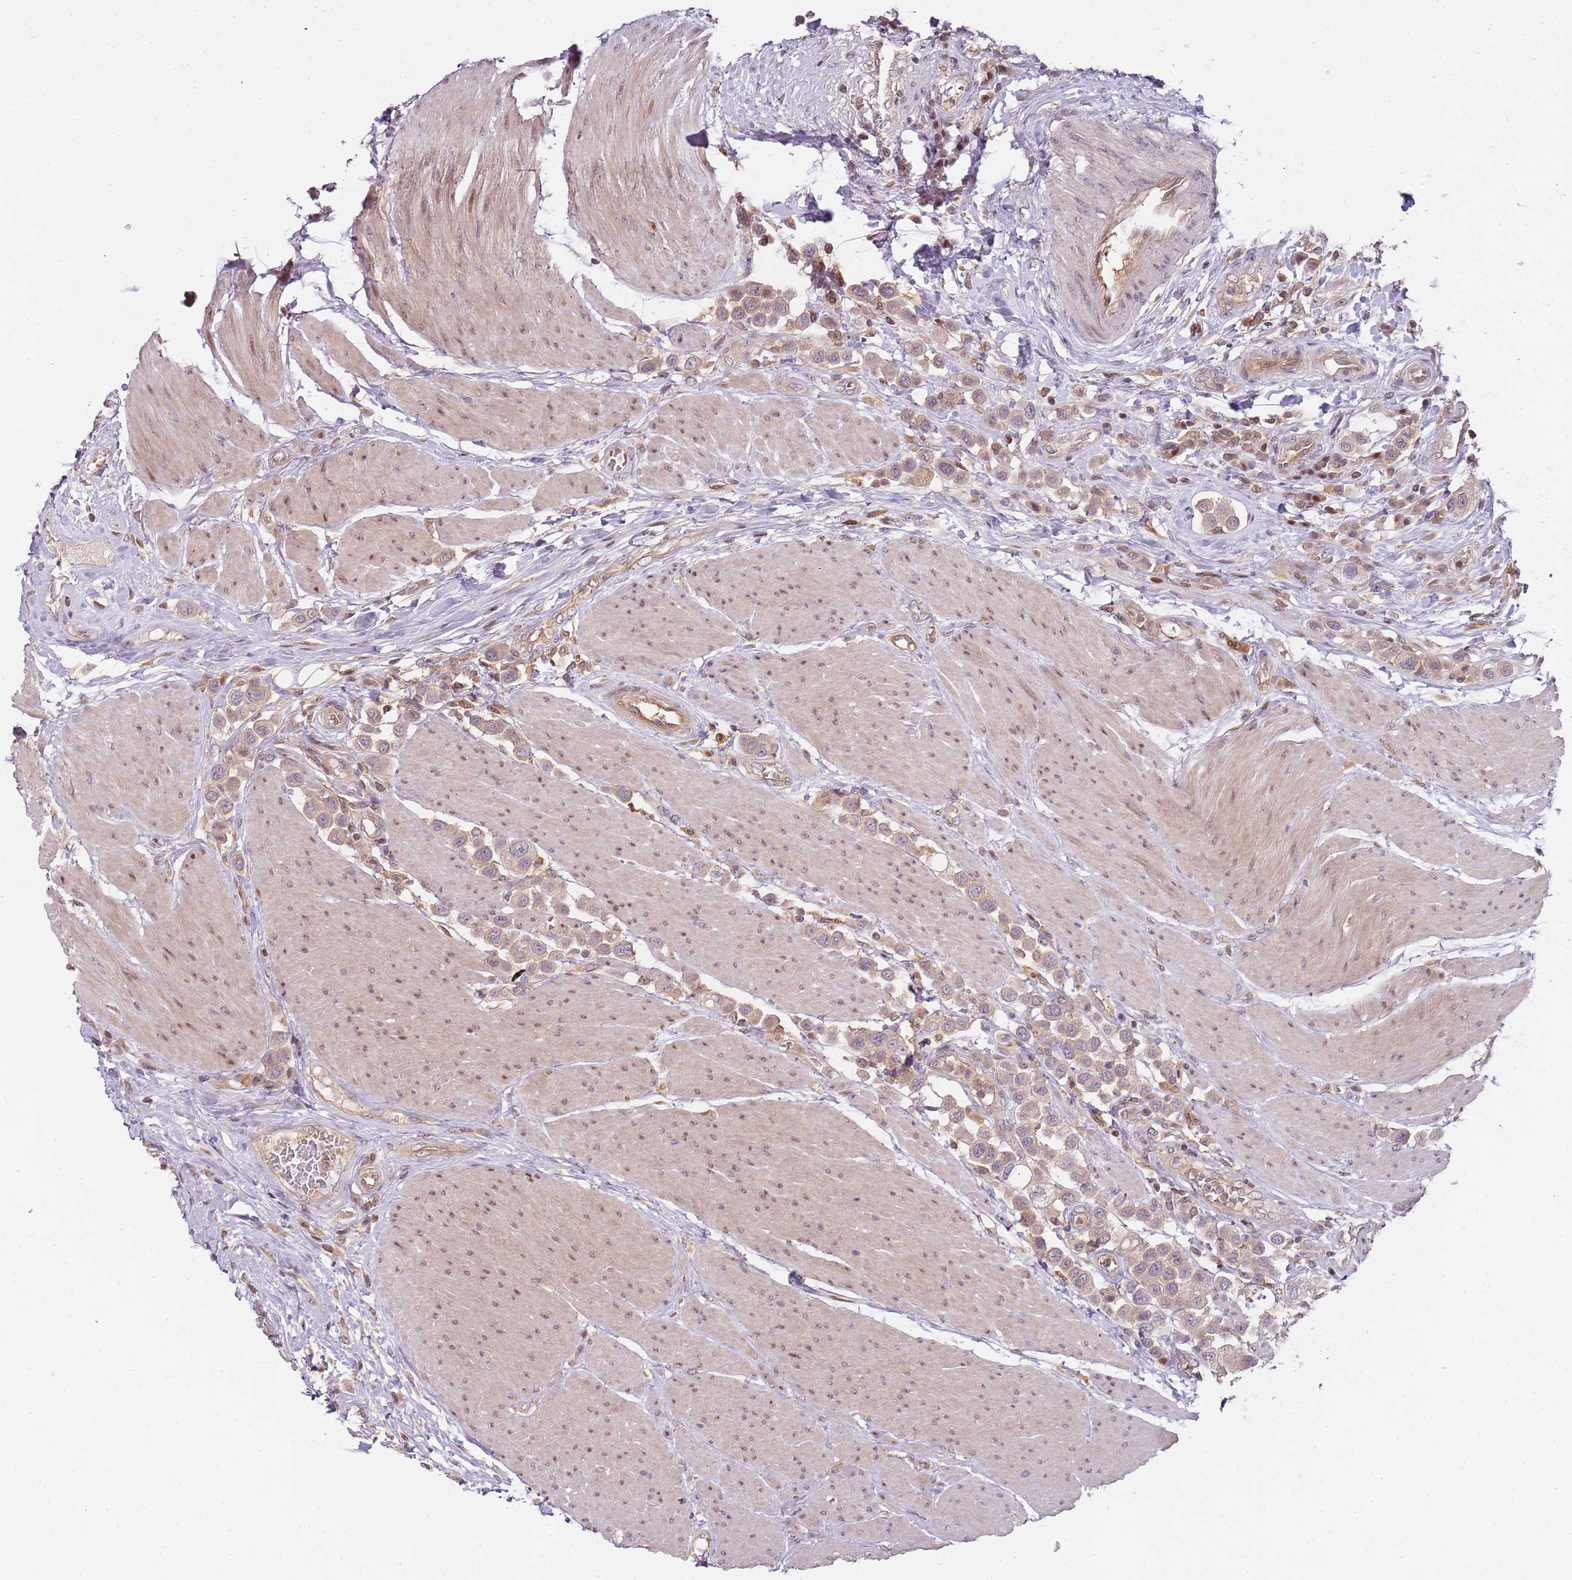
{"staining": {"intensity": "weak", "quantity": ">75%", "location": "cytoplasmic/membranous"}, "tissue": "urothelial cancer", "cell_type": "Tumor cells", "image_type": "cancer", "snomed": [{"axis": "morphology", "description": "Urothelial carcinoma, High grade"}, {"axis": "topography", "description": "Urinary bladder"}], "caption": "A photomicrograph of urothelial cancer stained for a protein displays weak cytoplasmic/membranous brown staining in tumor cells. The staining was performed using DAB, with brown indicating positive protein expression. Nuclei are stained blue with hematoxylin.", "gene": "GSTO2", "patient": {"sex": "male", "age": 50}}